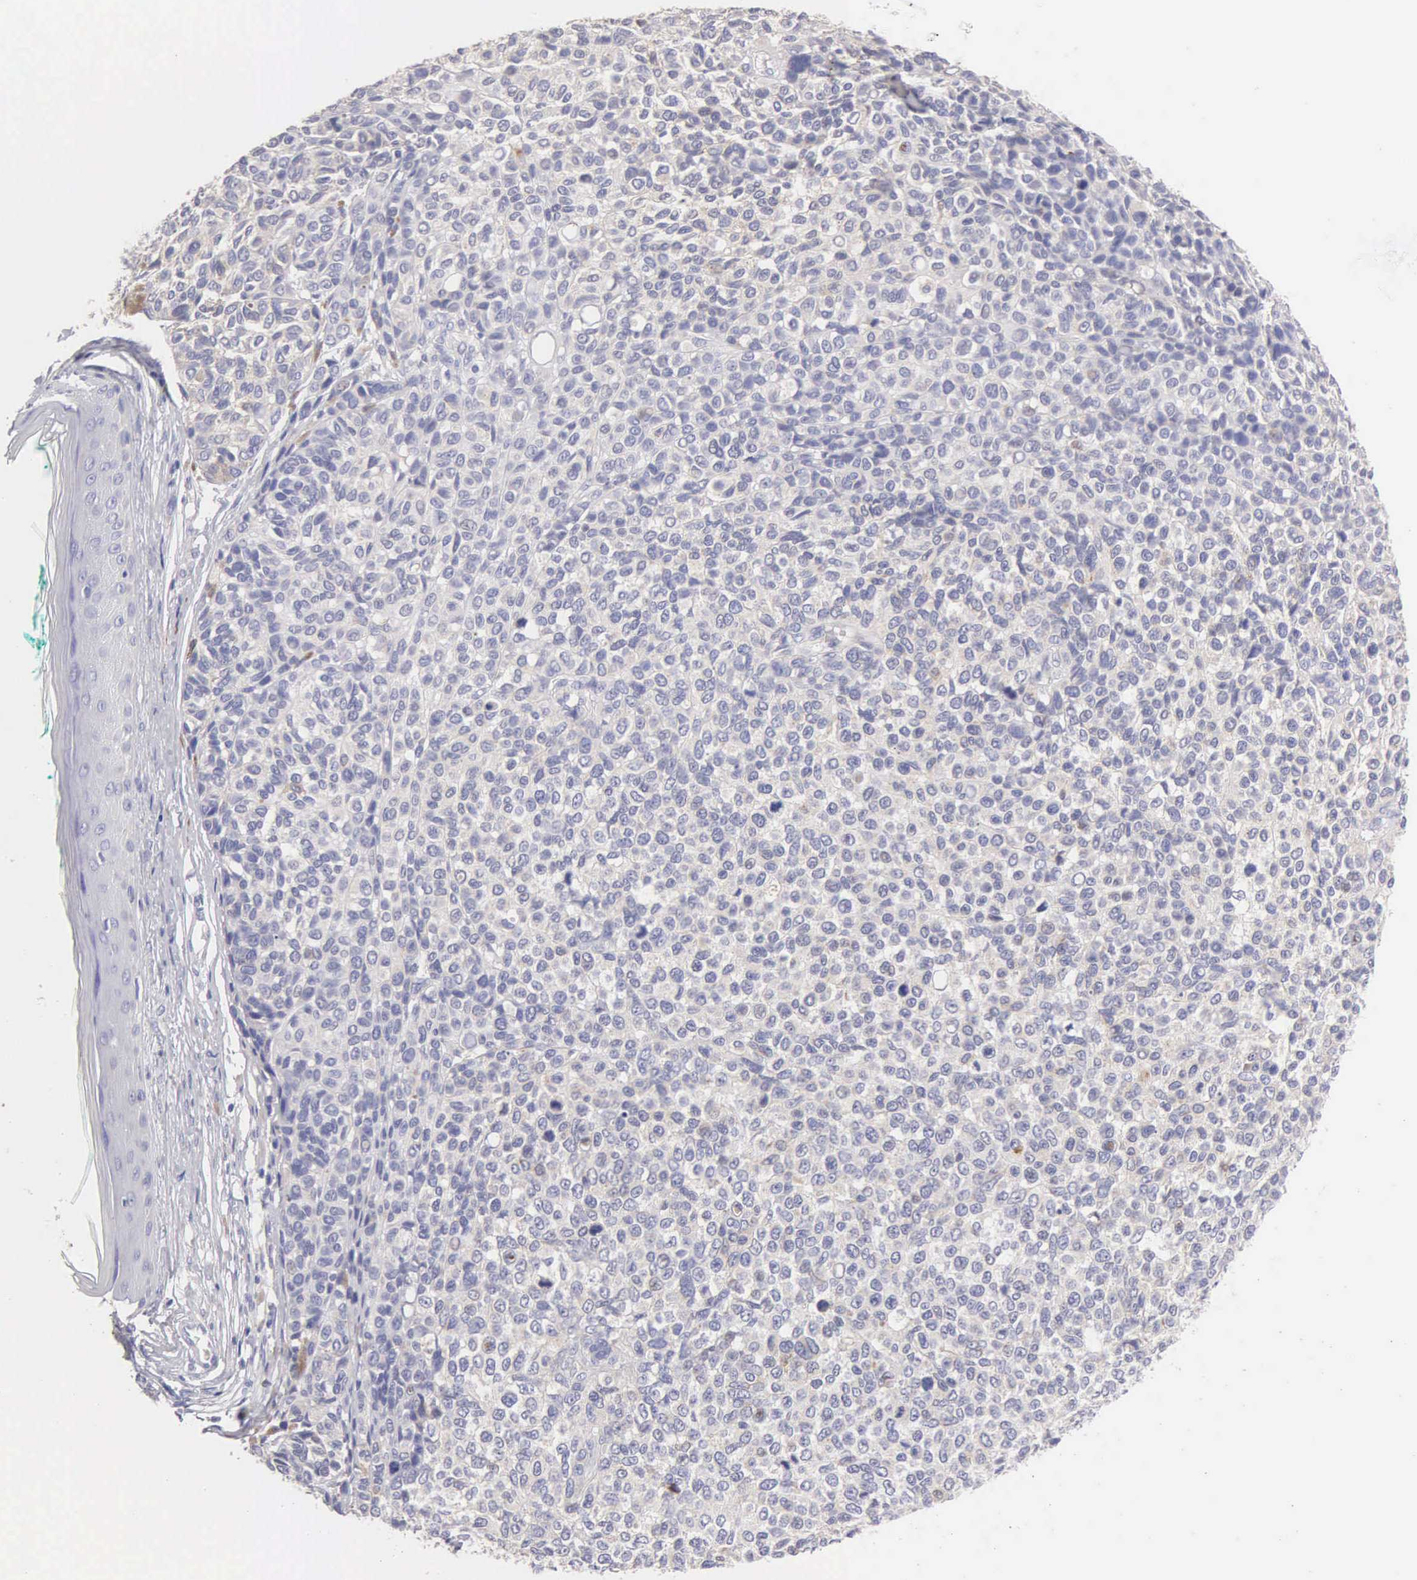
{"staining": {"intensity": "negative", "quantity": "none", "location": "none"}, "tissue": "melanoma", "cell_type": "Tumor cells", "image_type": "cancer", "snomed": [{"axis": "morphology", "description": "Malignant melanoma, NOS"}, {"axis": "topography", "description": "Skin"}], "caption": "IHC histopathology image of neoplastic tissue: human melanoma stained with DAB (3,3'-diaminobenzidine) displays no significant protein expression in tumor cells.", "gene": "APP", "patient": {"sex": "female", "age": 85}}